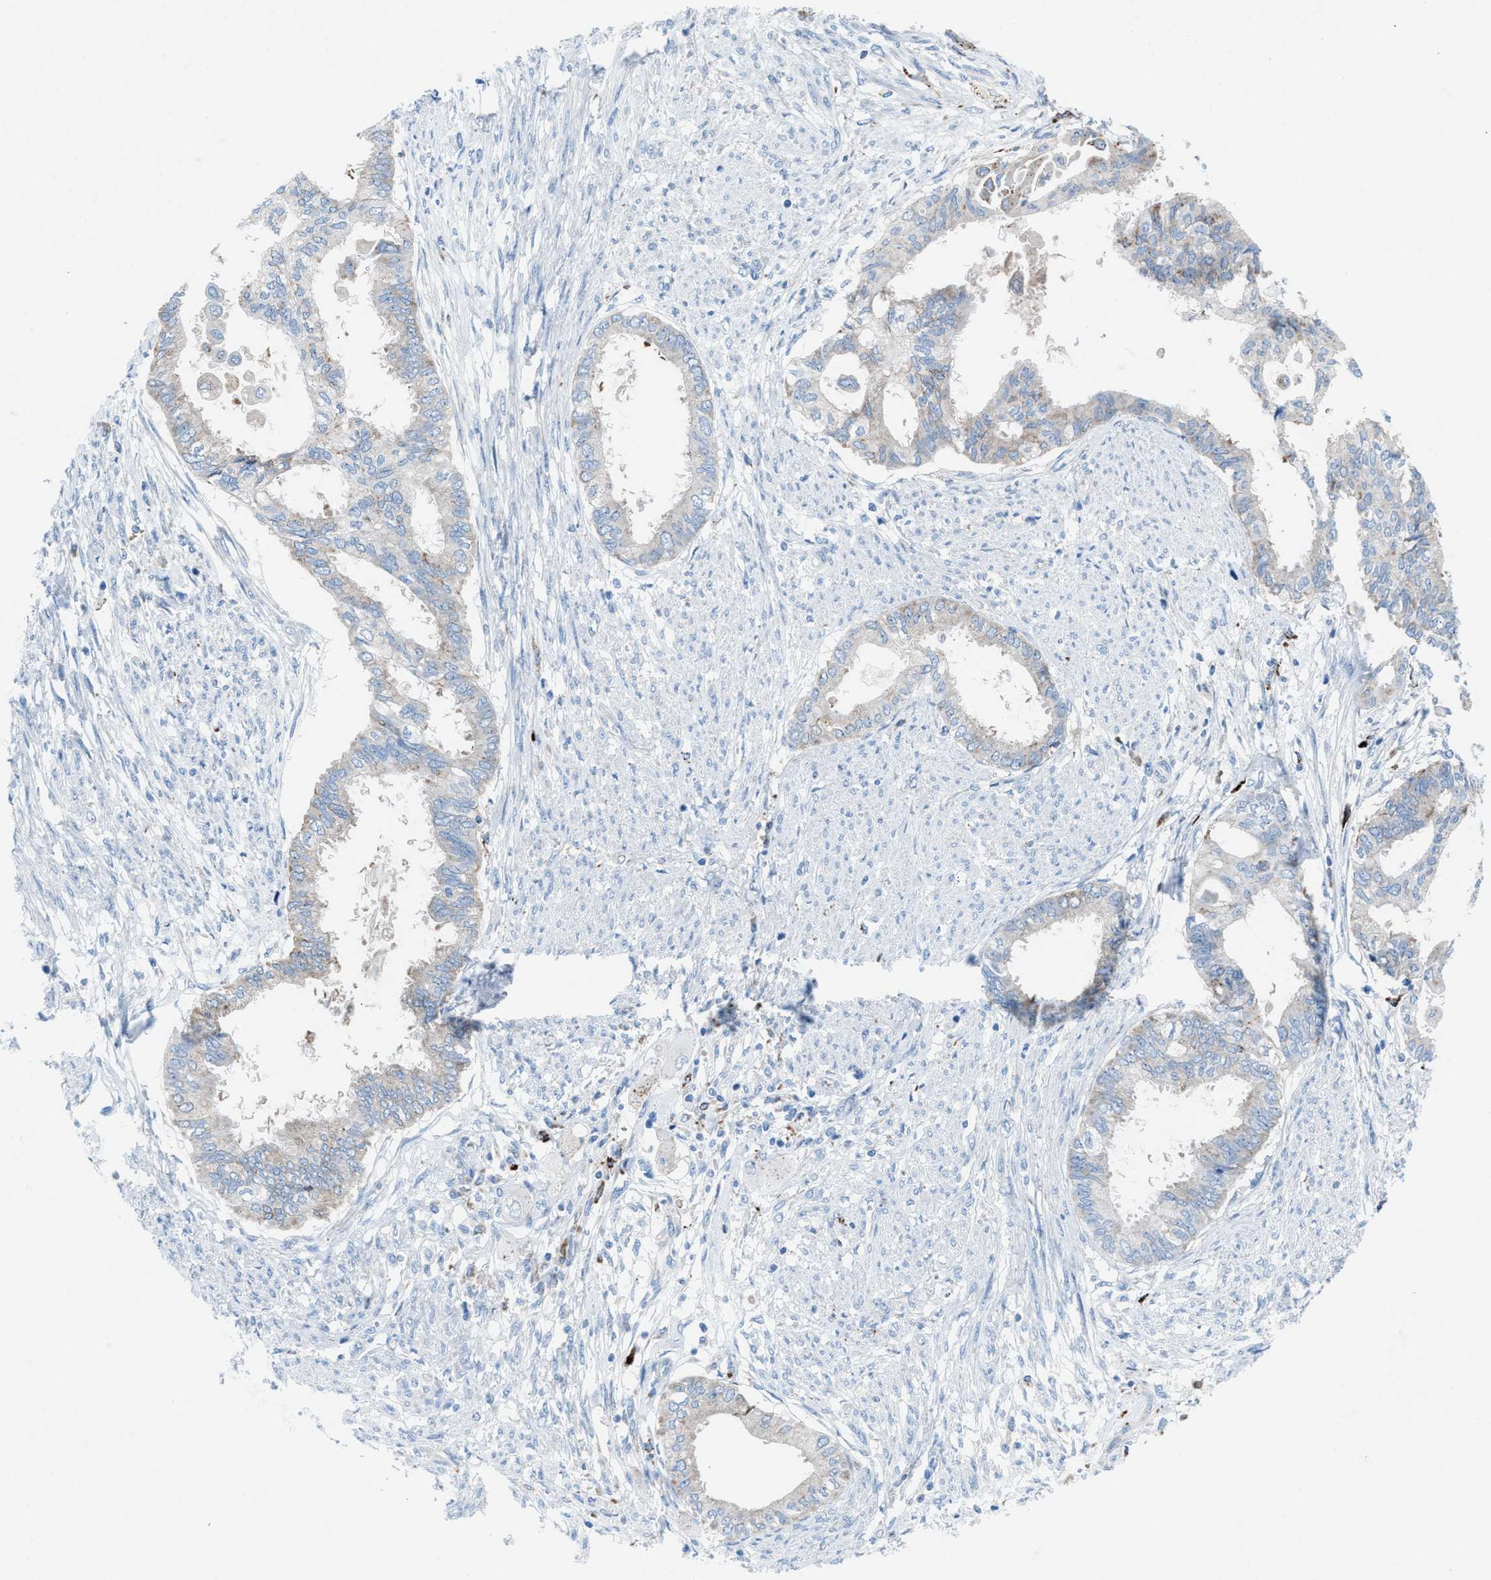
{"staining": {"intensity": "negative", "quantity": "none", "location": "none"}, "tissue": "cervical cancer", "cell_type": "Tumor cells", "image_type": "cancer", "snomed": [{"axis": "morphology", "description": "Normal tissue, NOS"}, {"axis": "morphology", "description": "Adenocarcinoma, NOS"}, {"axis": "topography", "description": "Cervix"}, {"axis": "topography", "description": "Endometrium"}], "caption": "Micrograph shows no protein positivity in tumor cells of cervical cancer (adenocarcinoma) tissue.", "gene": "CD1B", "patient": {"sex": "female", "age": 86}}